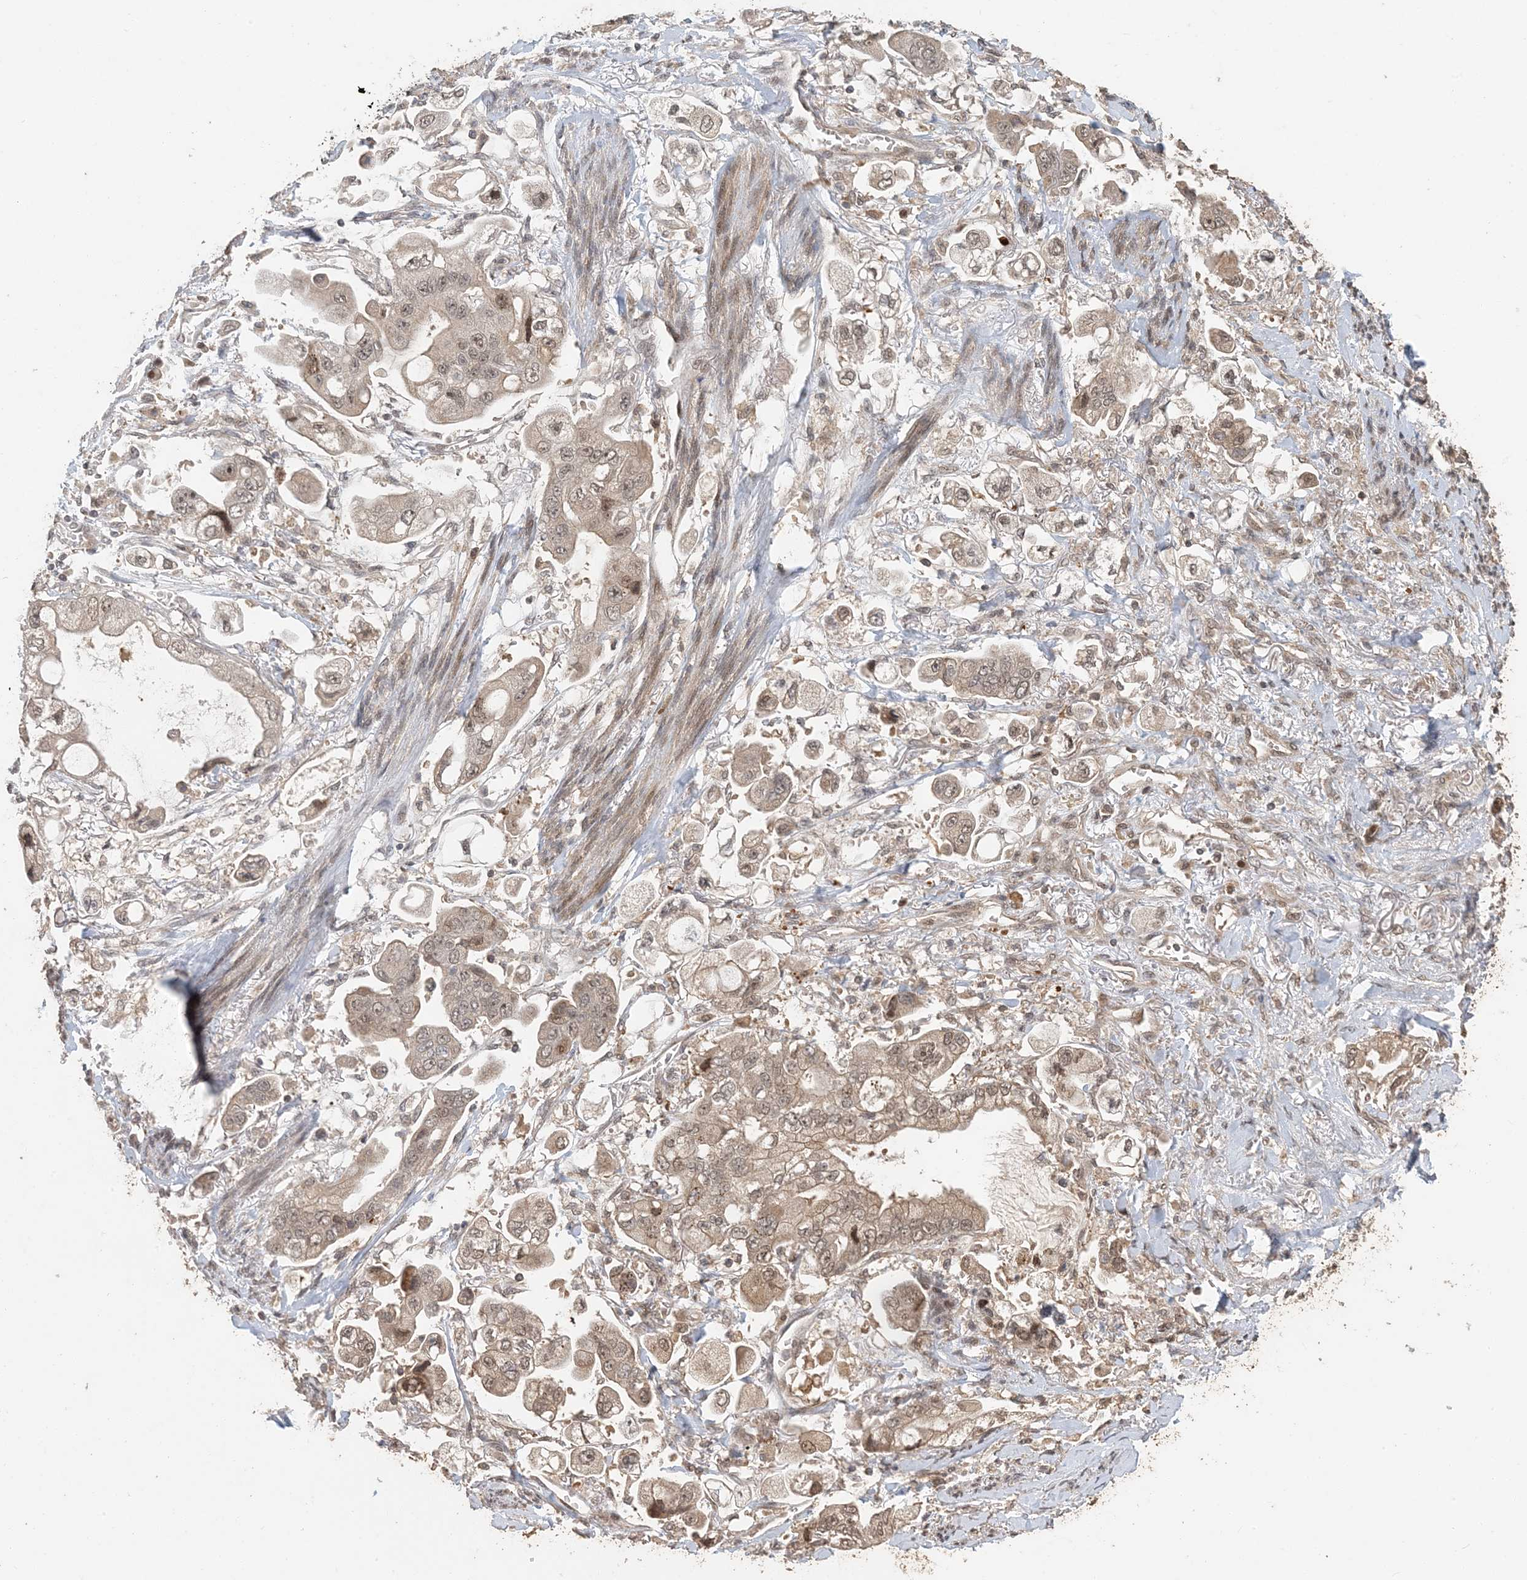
{"staining": {"intensity": "moderate", "quantity": ">75%", "location": "cytoplasmic/membranous,nuclear"}, "tissue": "stomach cancer", "cell_type": "Tumor cells", "image_type": "cancer", "snomed": [{"axis": "morphology", "description": "Adenocarcinoma, NOS"}, {"axis": "topography", "description": "Stomach"}], "caption": "Stomach adenocarcinoma was stained to show a protein in brown. There is medium levels of moderate cytoplasmic/membranous and nuclear positivity in about >75% of tumor cells. The protein is shown in brown color, while the nuclei are stained blue.", "gene": "ATP13A2", "patient": {"sex": "male", "age": 62}}